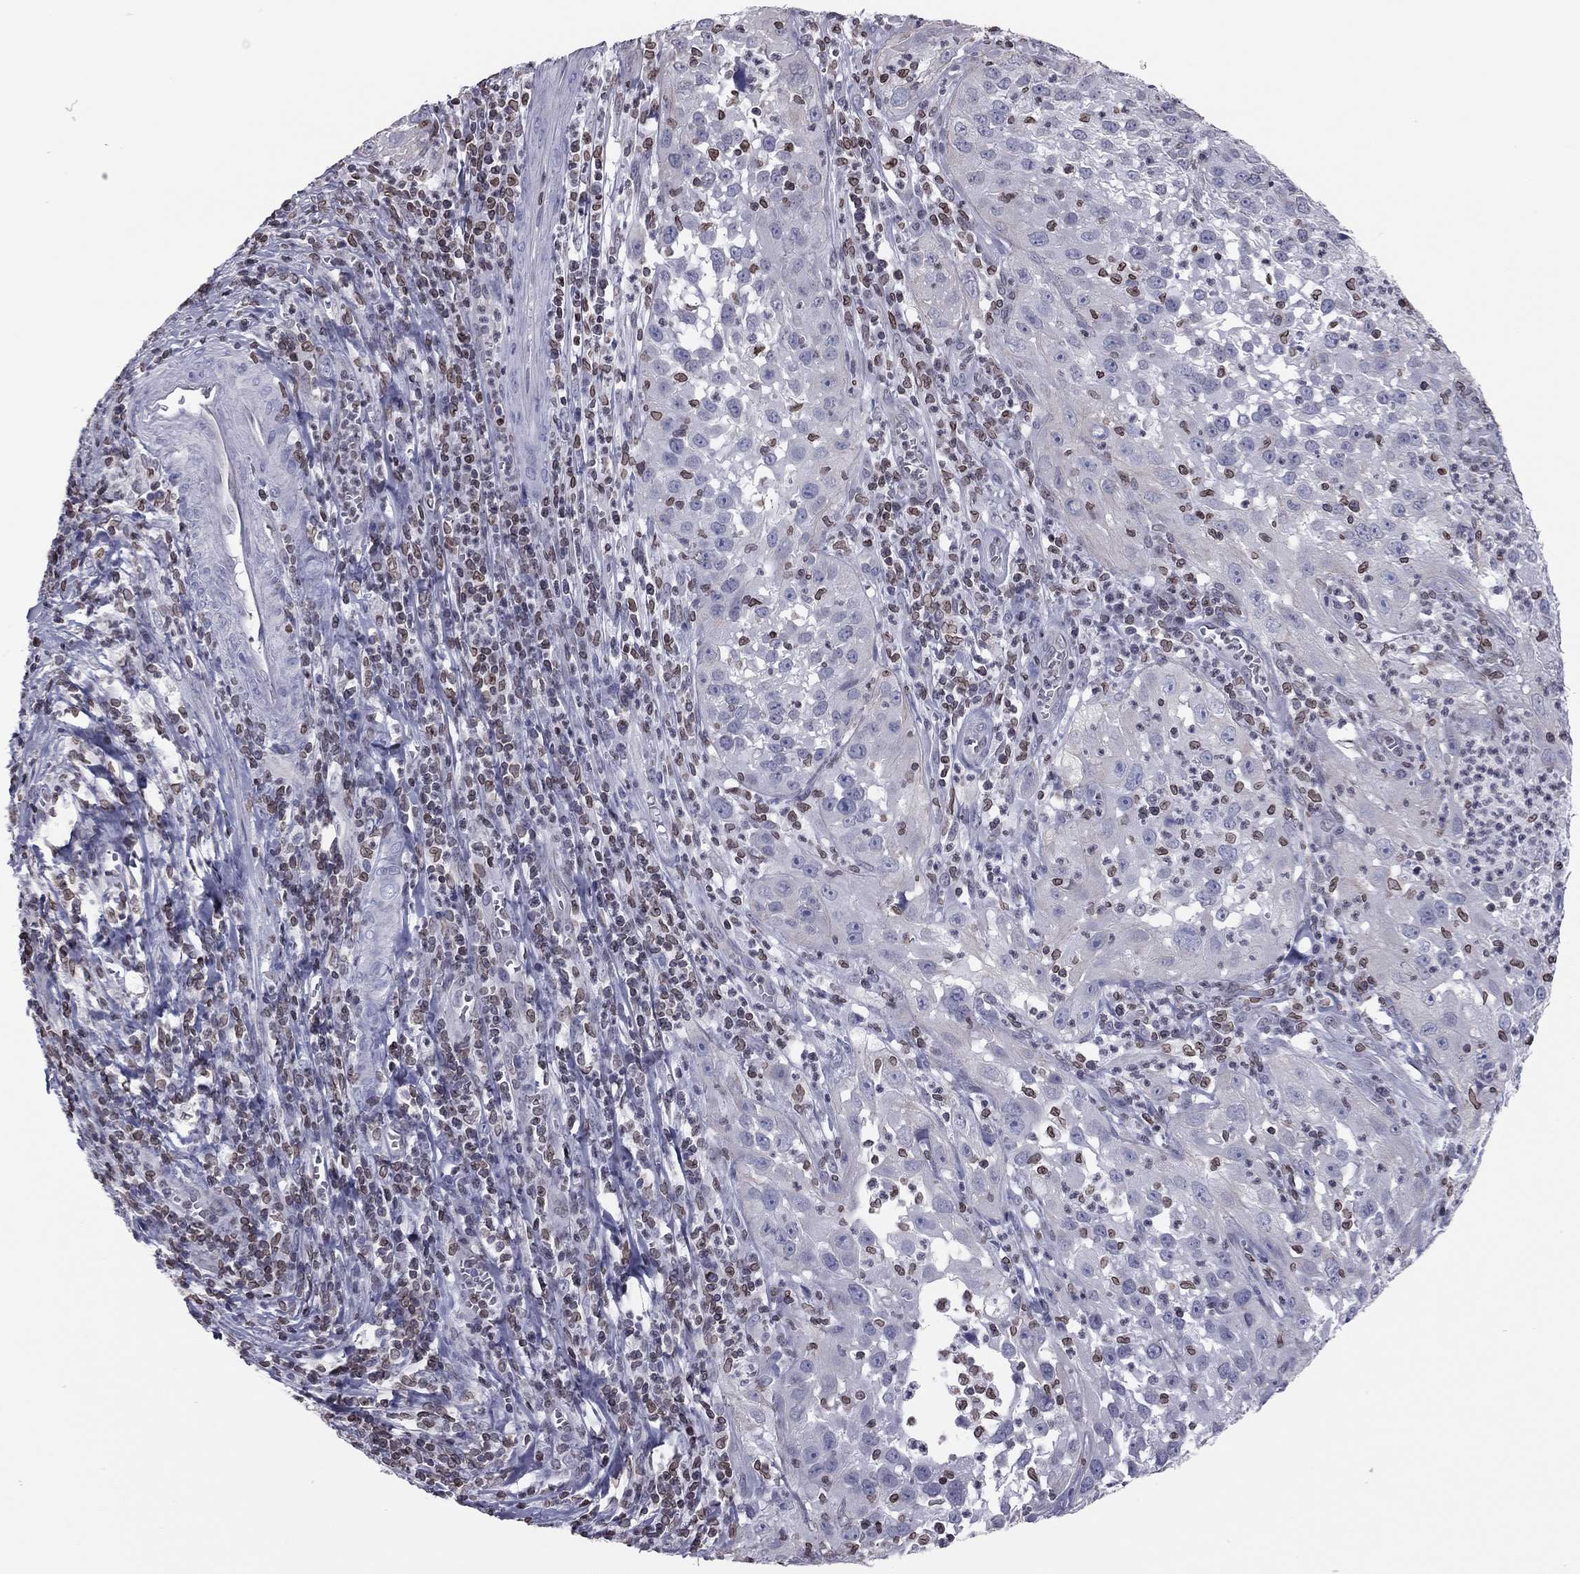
{"staining": {"intensity": "negative", "quantity": "none", "location": "none"}, "tissue": "cervical cancer", "cell_type": "Tumor cells", "image_type": "cancer", "snomed": [{"axis": "morphology", "description": "Squamous cell carcinoma, NOS"}, {"axis": "topography", "description": "Cervix"}], "caption": "Cervical cancer stained for a protein using immunohistochemistry shows no expression tumor cells.", "gene": "ESPL1", "patient": {"sex": "female", "age": 32}}